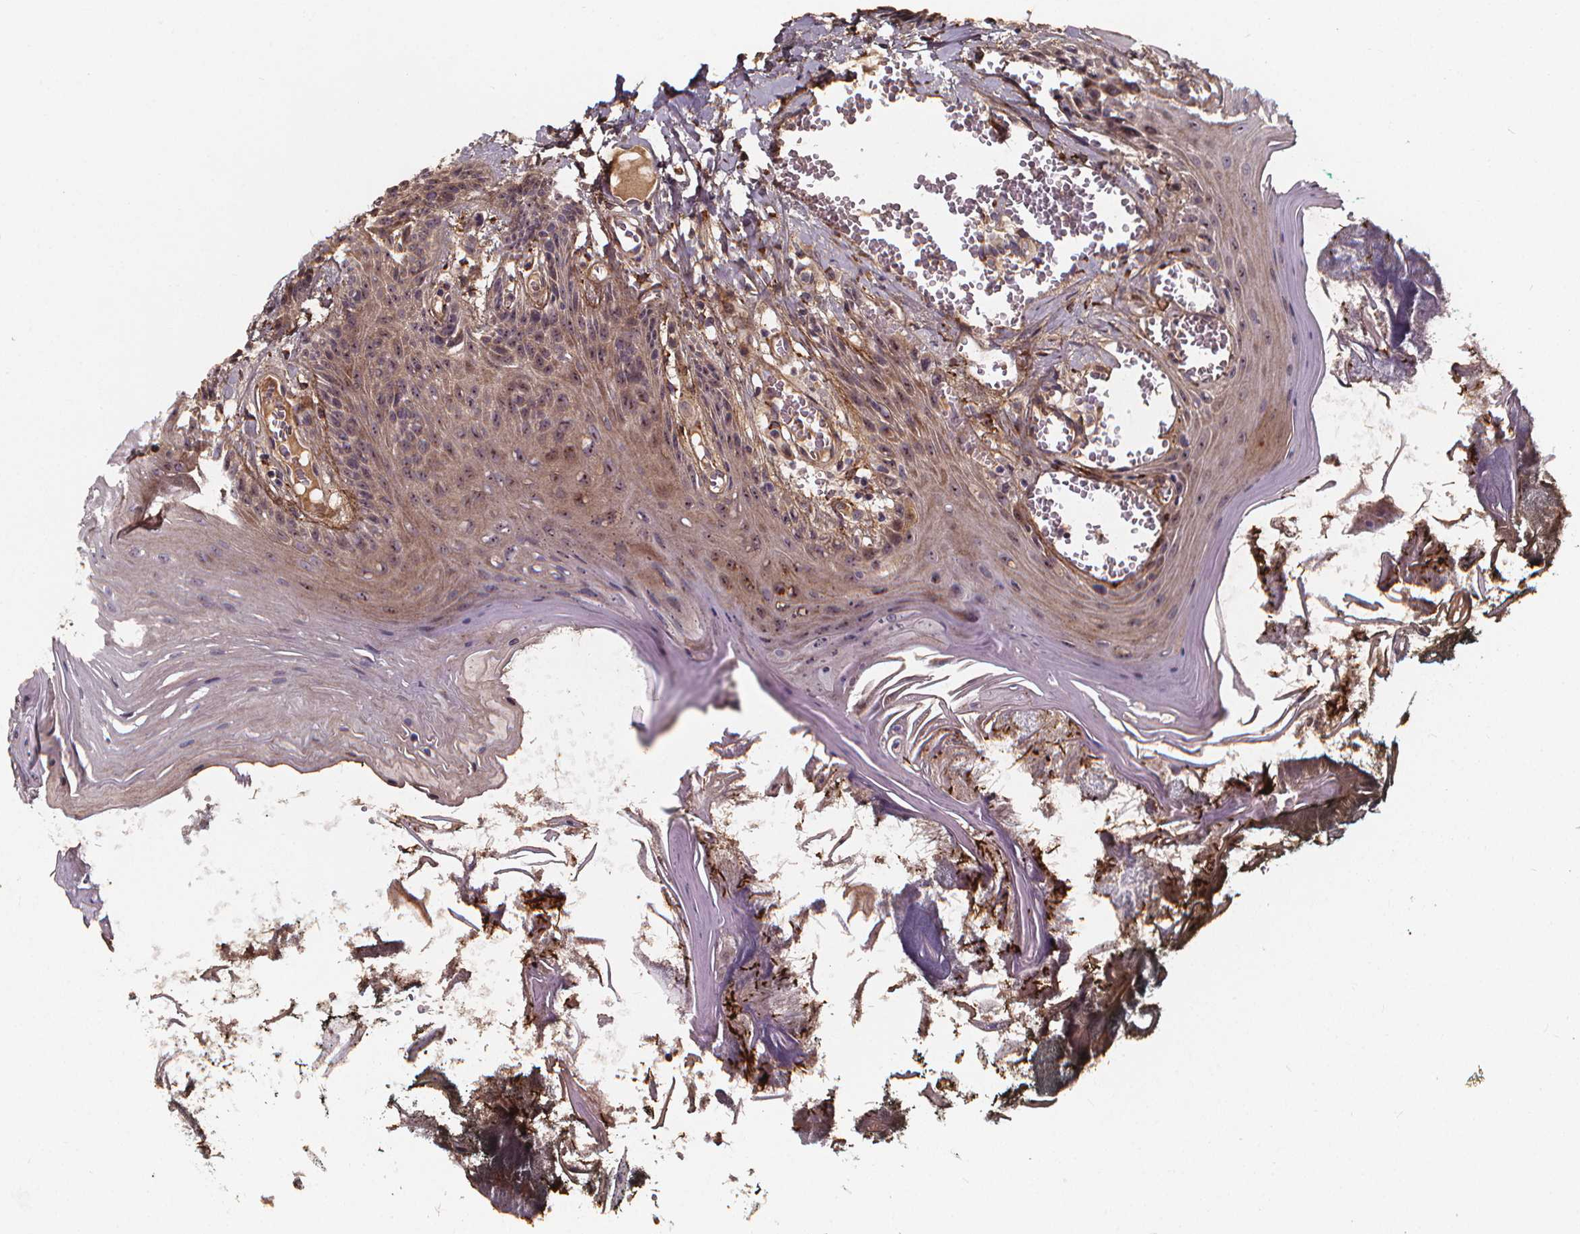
{"staining": {"intensity": "weak", "quantity": "<25%", "location": "cytoplasmic/membranous,nuclear"}, "tissue": "oral mucosa", "cell_type": "Squamous epithelial cells", "image_type": "normal", "snomed": [{"axis": "morphology", "description": "Normal tissue, NOS"}, {"axis": "topography", "description": "Oral tissue"}], "caption": "Human oral mucosa stained for a protein using IHC shows no positivity in squamous epithelial cells.", "gene": "AEBP1", "patient": {"sex": "male", "age": 9}}